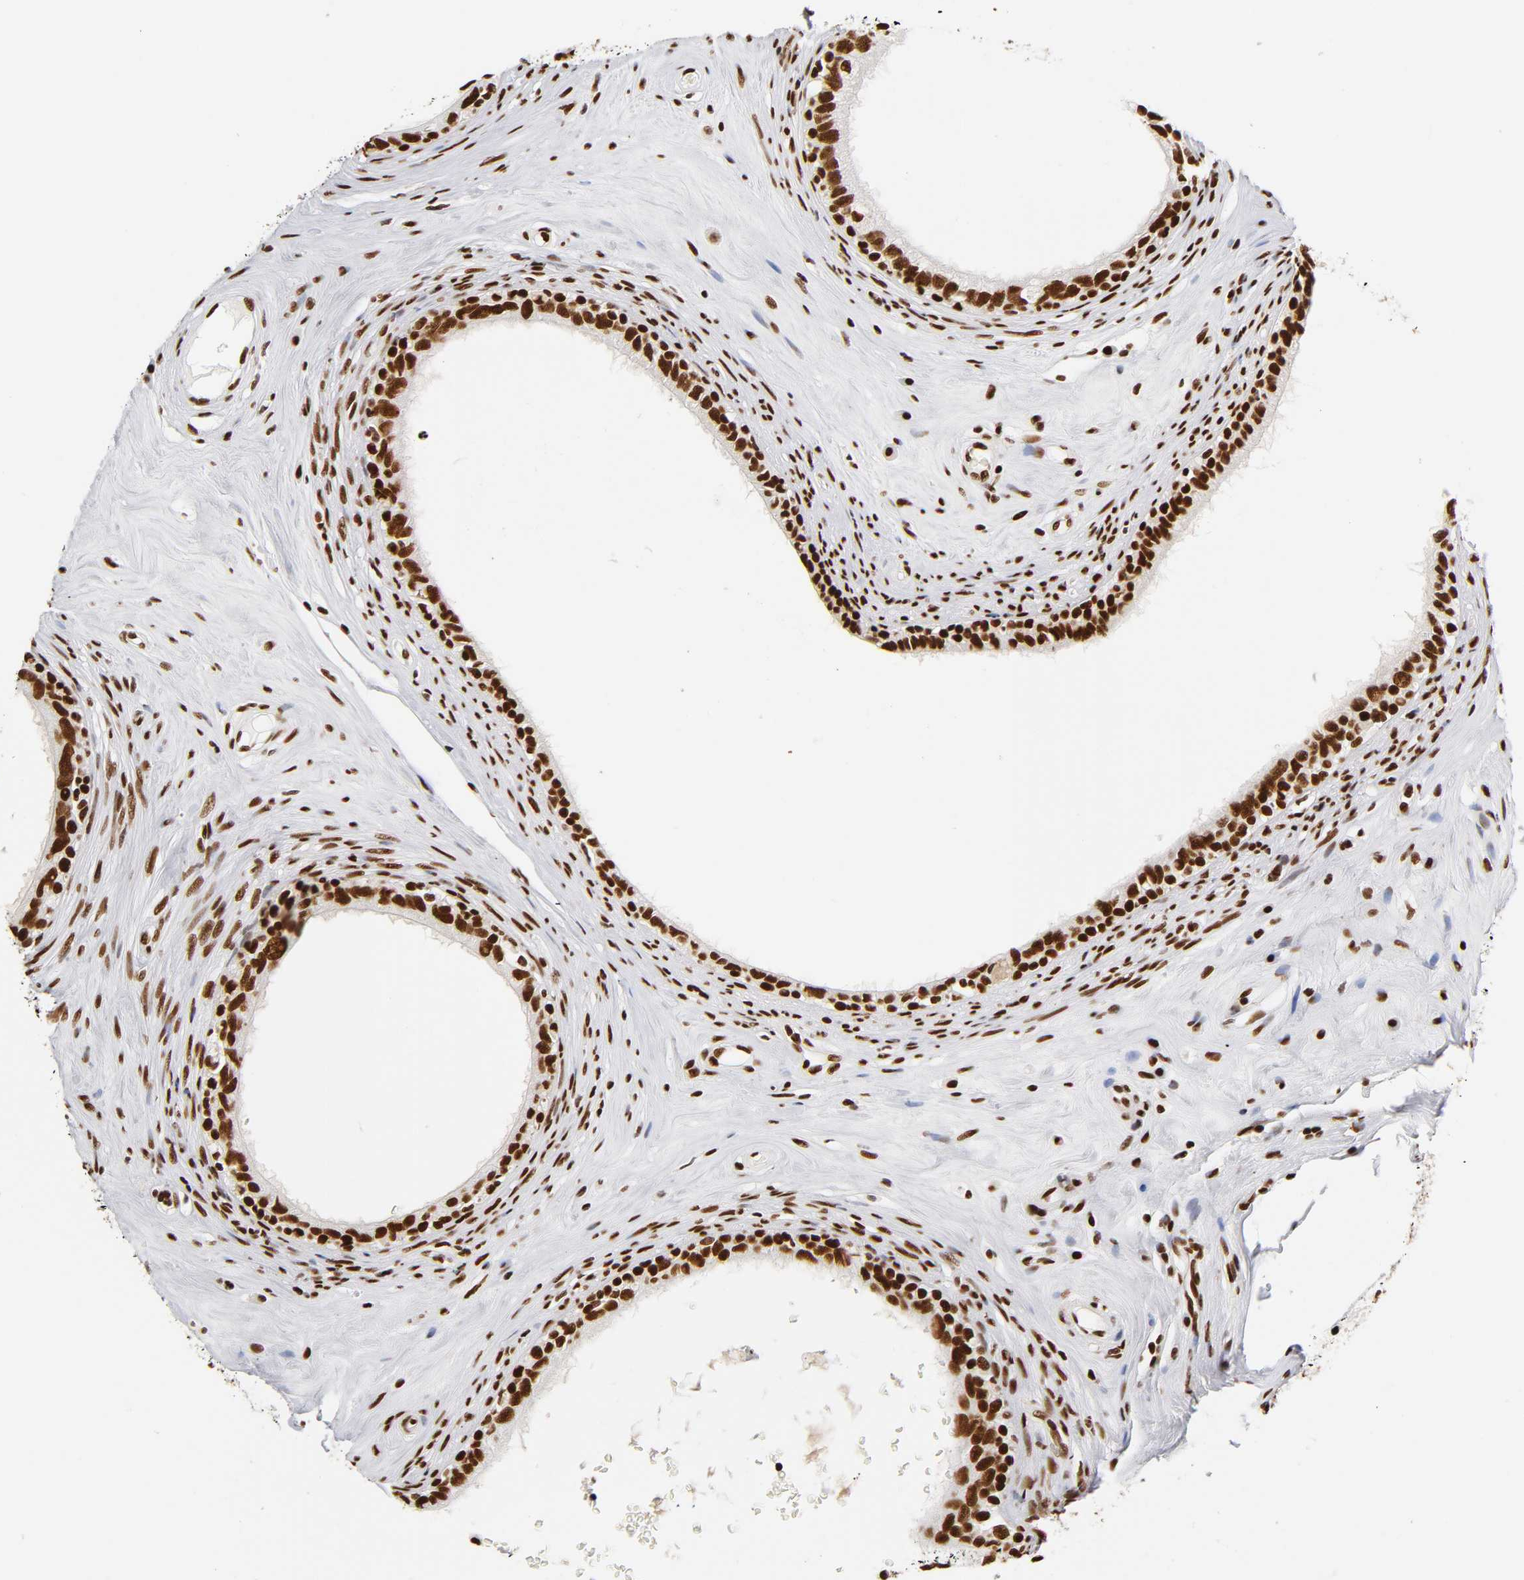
{"staining": {"intensity": "strong", "quantity": ">75%", "location": "nuclear"}, "tissue": "epididymis", "cell_type": "Glandular cells", "image_type": "normal", "snomed": [{"axis": "morphology", "description": "Normal tissue, NOS"}, {"axis": "morphology", "description": "Inflammation, NOS"}, {"axis": "topography", "description": "Epididymis"}], "caption": "This micrograph reveals IHC staining of unremarkable epididymis, with high strong nuclear staining in about >75% of glandular cells.", "gene": "XRCC6", "patient": {"sex": "male", "age": 84}}